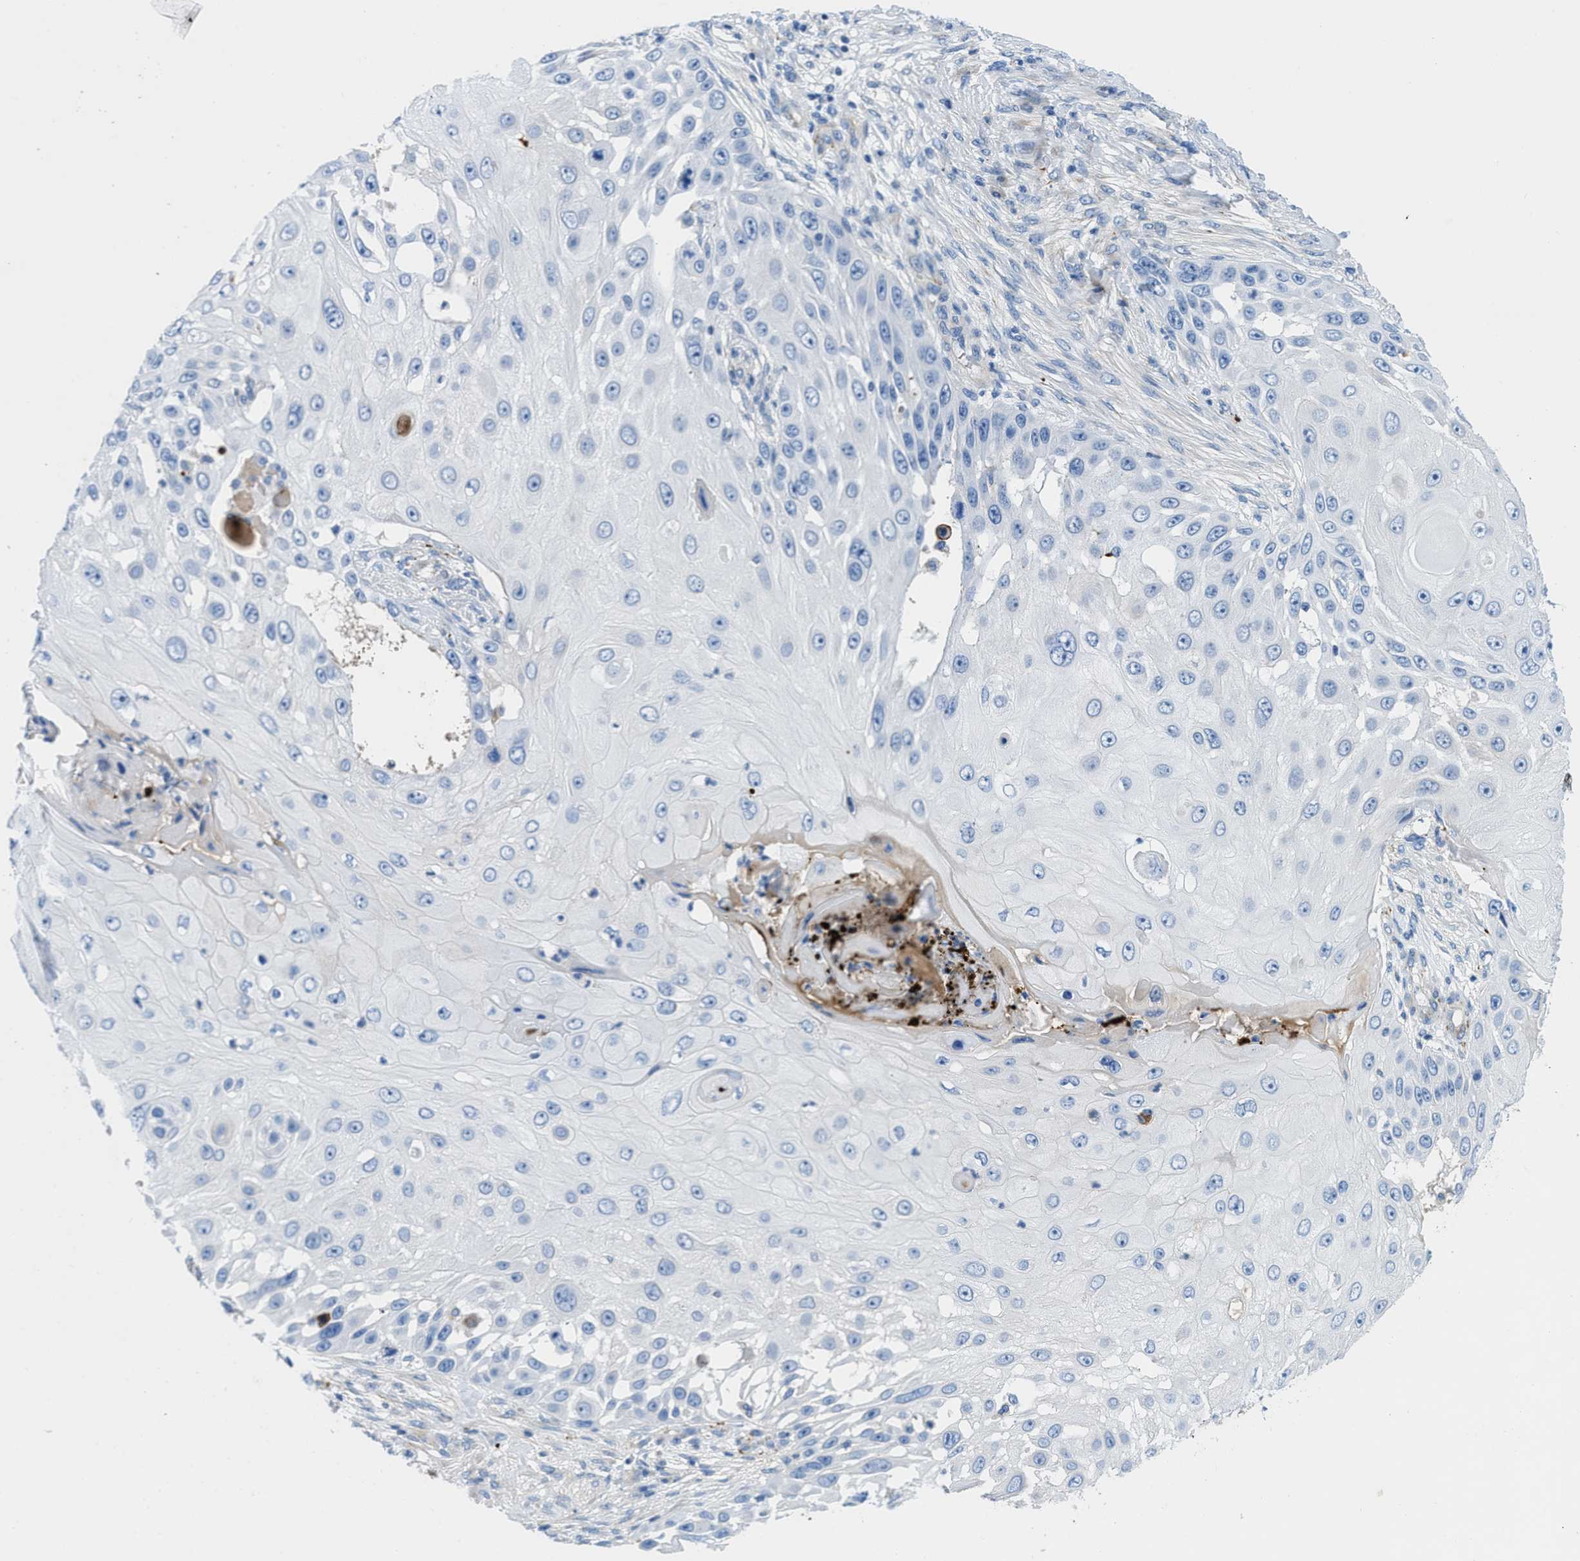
{"staining": {"intensity": "negative", "quantity": "none", "location": "none"}, "tissue": "skin cancer", "cell_type": "Tumor cells", "image_type": "cancer", "snomed": [{"axis": "morphology", "description": "Squamous cell carcinoma, NOS"}, {"axis": "topography", "description": "Skin"}], "caption": "Immunohistochemistry of human skin cancer demonstrates no staining in tumor cells.", "gene": "XCR1", "patient": {"sex": "female", "age": 44}}